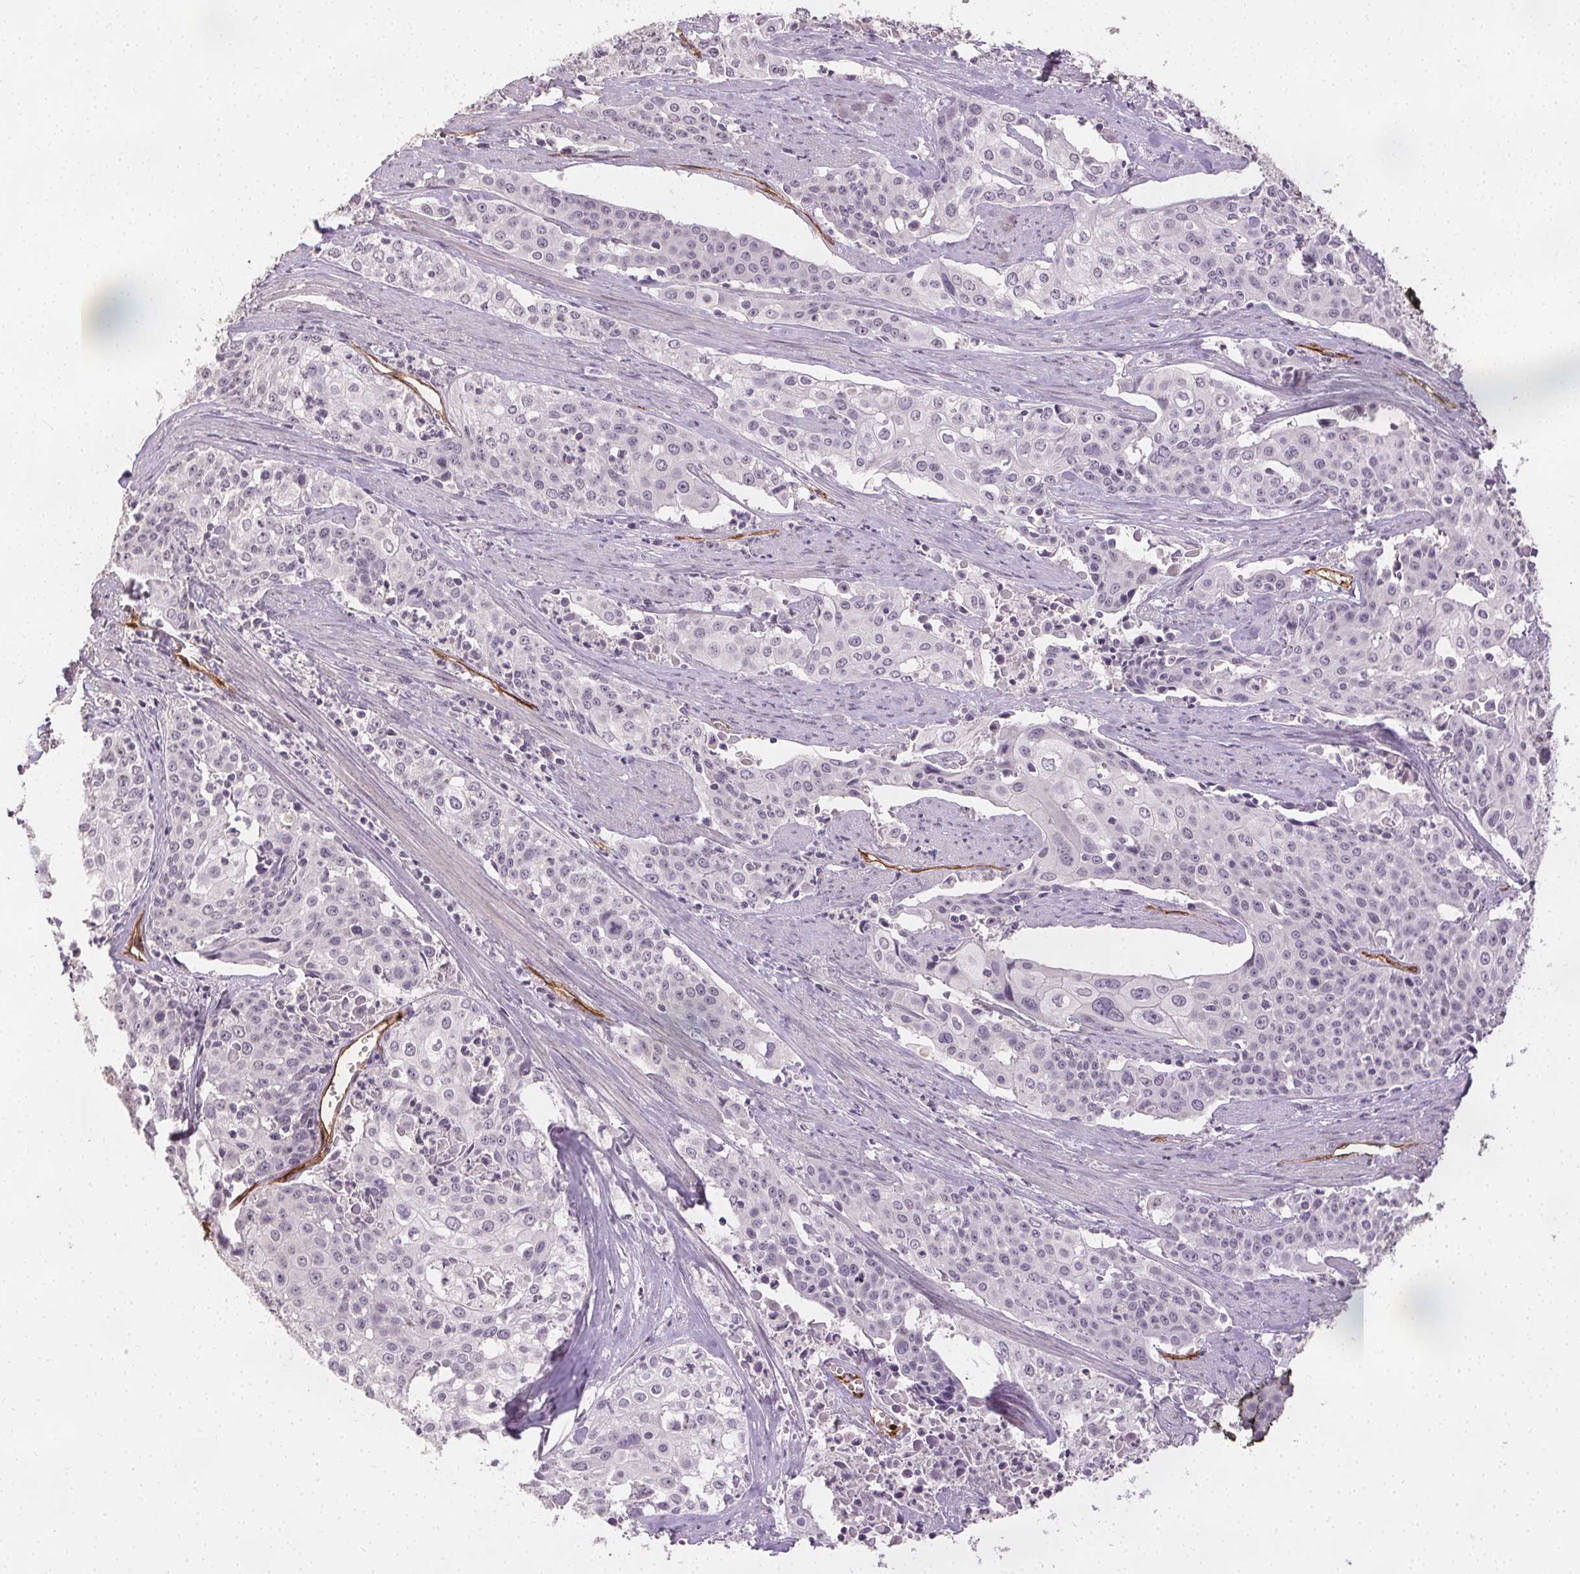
{"staining": {"intensity": "negative", "quantity": "none", "location": "none"}, "tissue": "cervical cancer", "cell_type": "Tumor cells", "image_type": "cancer", "snomed": [{"axis": "morphology", "description": "Squamous cell carcinoma, NOS"}, {"axis": "topography", "description": "Cervix"}], "caption": "Tumor cells show no significant staining in squamous cell carcinoma (cervical).", "gene": "PODXL", "patient": {"sex": "female", "age": 39}}